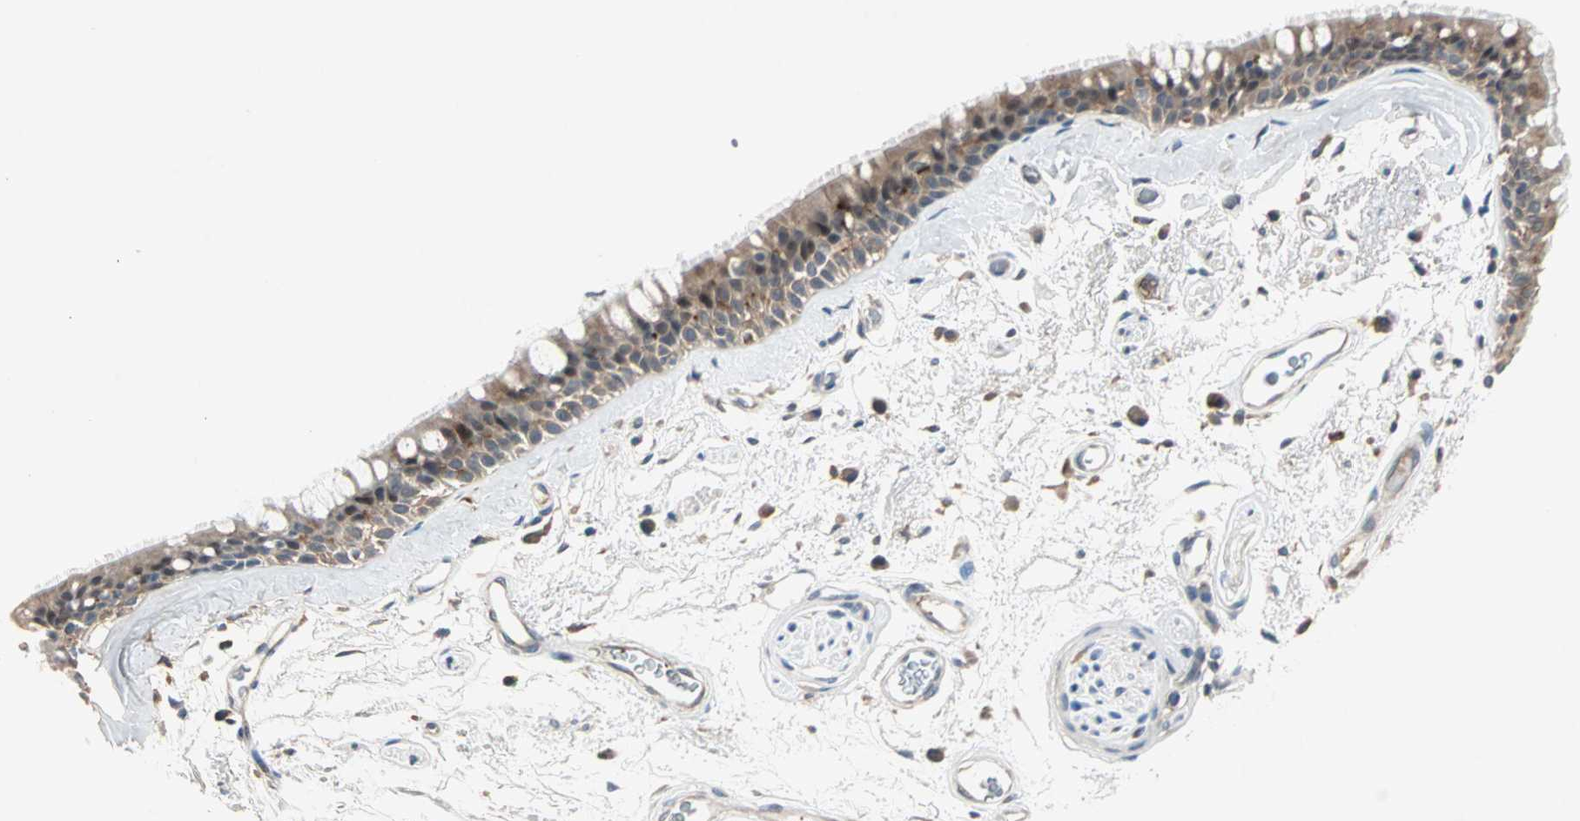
{"staining": {"intensity": "moderate", "quantity": ">75%", "location": "cytoplasmic/membranous"}, "tissue": "bronchus", "cell_type": "Respiratory epithelial cells", "image_type": "normal", "snomed": [{"axis": "morphology", "description": "Normal tissue, NOS"}, {"axis": "morphology", "description": "Adenocarcinoma, NOS"}, {"axis": "topography", "description": "Bronchus"}, {"axis": "topography", "description": "Lung"}], "caption": "An image of bronchus stained for a protein reveals moderate cytoplasmic/membranous brown staining in respiratory epithelial cells.", "gene": "PROS1", "patient": {"sex": "female", "age": 54}}